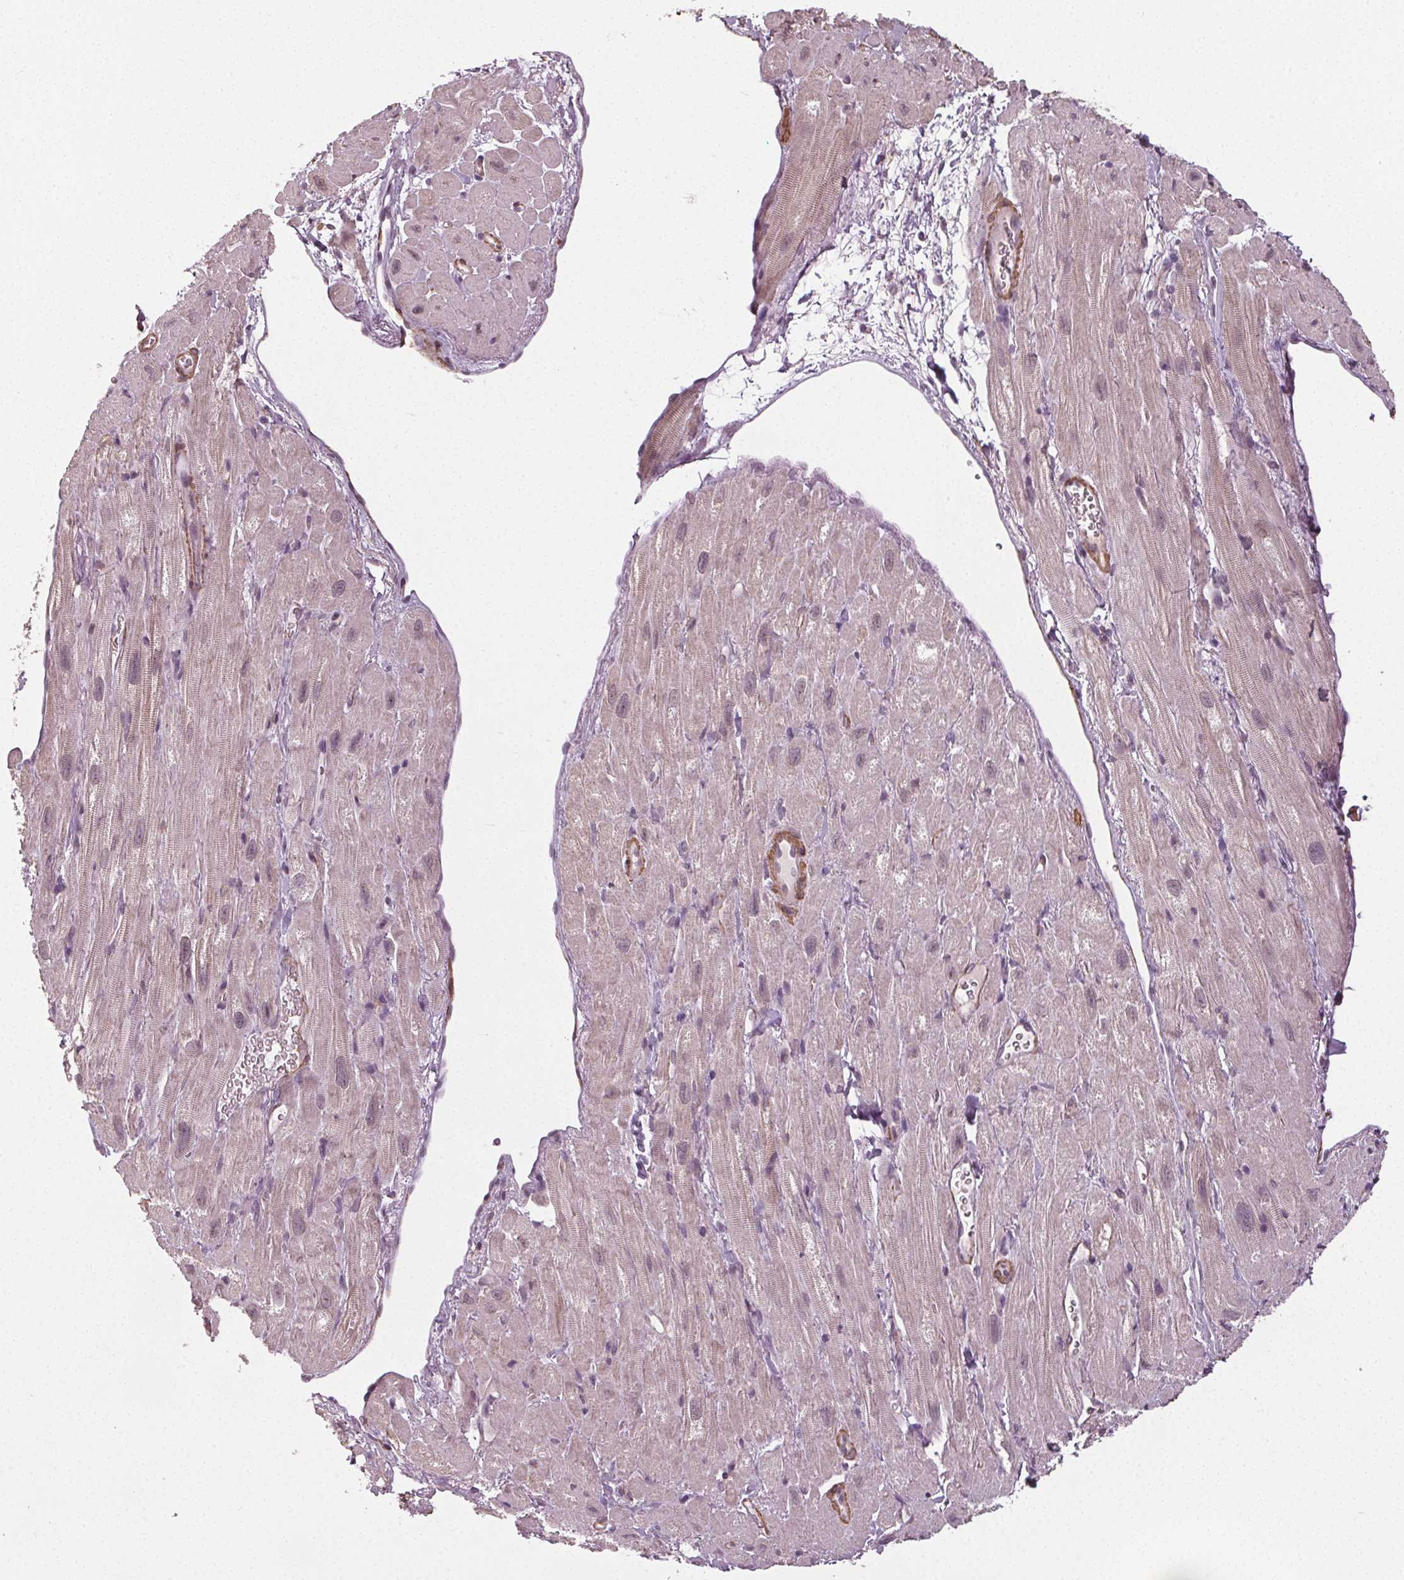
{"staining": {"intensity": "negative", "quantity": "none", "location": "none"}, "tissue": "heart muscle", "cell_type": "Cardiomyocytes", "image_type": "normal", "snomed": [{"axis": "morphology", "description": "Normal tissue, NOS"}, {"axis": "topography", "description": "Heart"}], "caption": "DAB immunohistochemical staining of normal heart muscle displays no significant expression in cardiomyocytes.", "gene": "PKP1", "patient": {"sex": "female", "age": 62}}